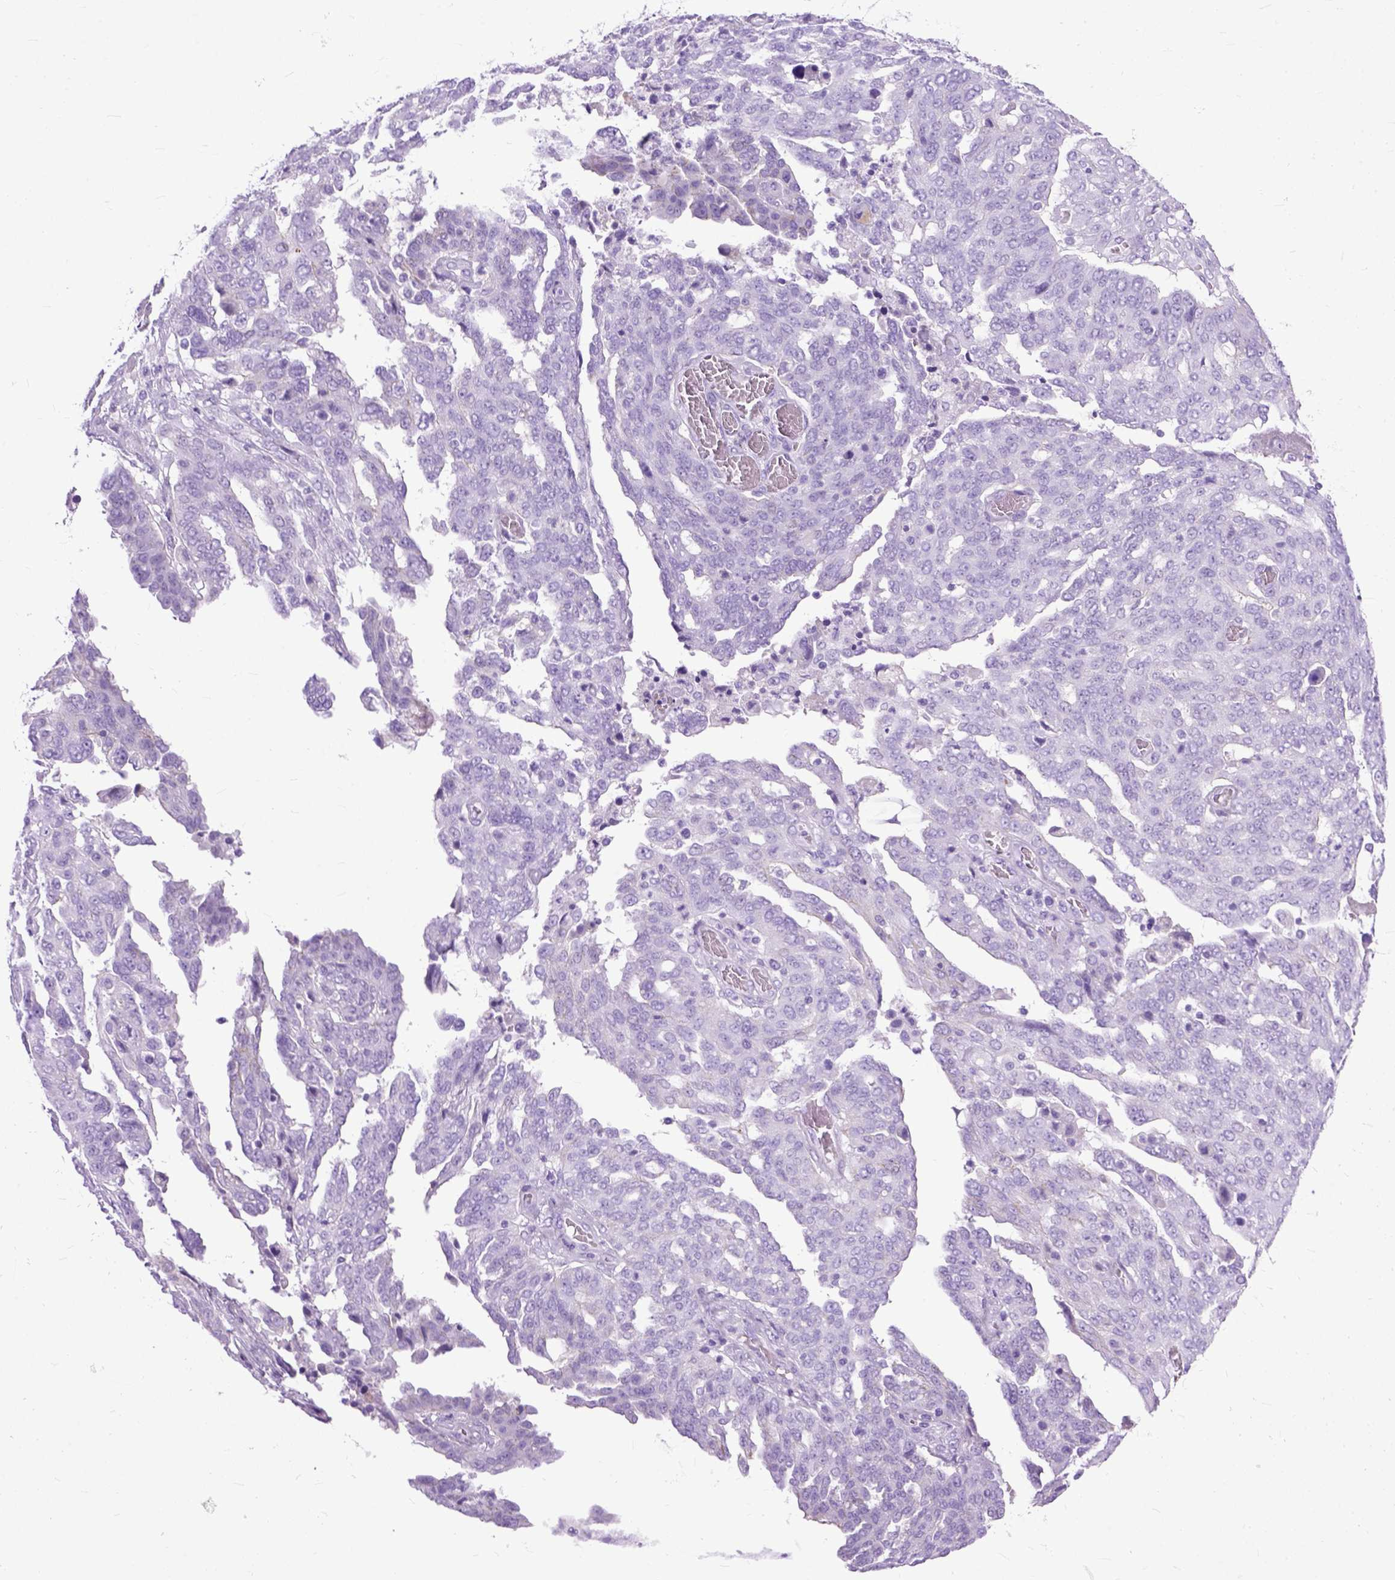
{"staining": {"intensity": "negative", "quantity": "none", "location": "none"}, "tissue": "ovarian cancer", "cell_type": "Tumor cells", "image_type": "cancer", "snomed": [{"axis": "morphology", "description": "Cystadenocarcinoma, serous, NOS"}, {"axis": "topography", "description": "Ovary"}], "caption": "Immunohistochemistry histopathology image of human serous cystadenocarcinoma (ovarian) stained for a protein (brown), which displays no positivity in tumor cells.", "gene": "GNGT1", "patient": {"sex": "female", "age": 67}}